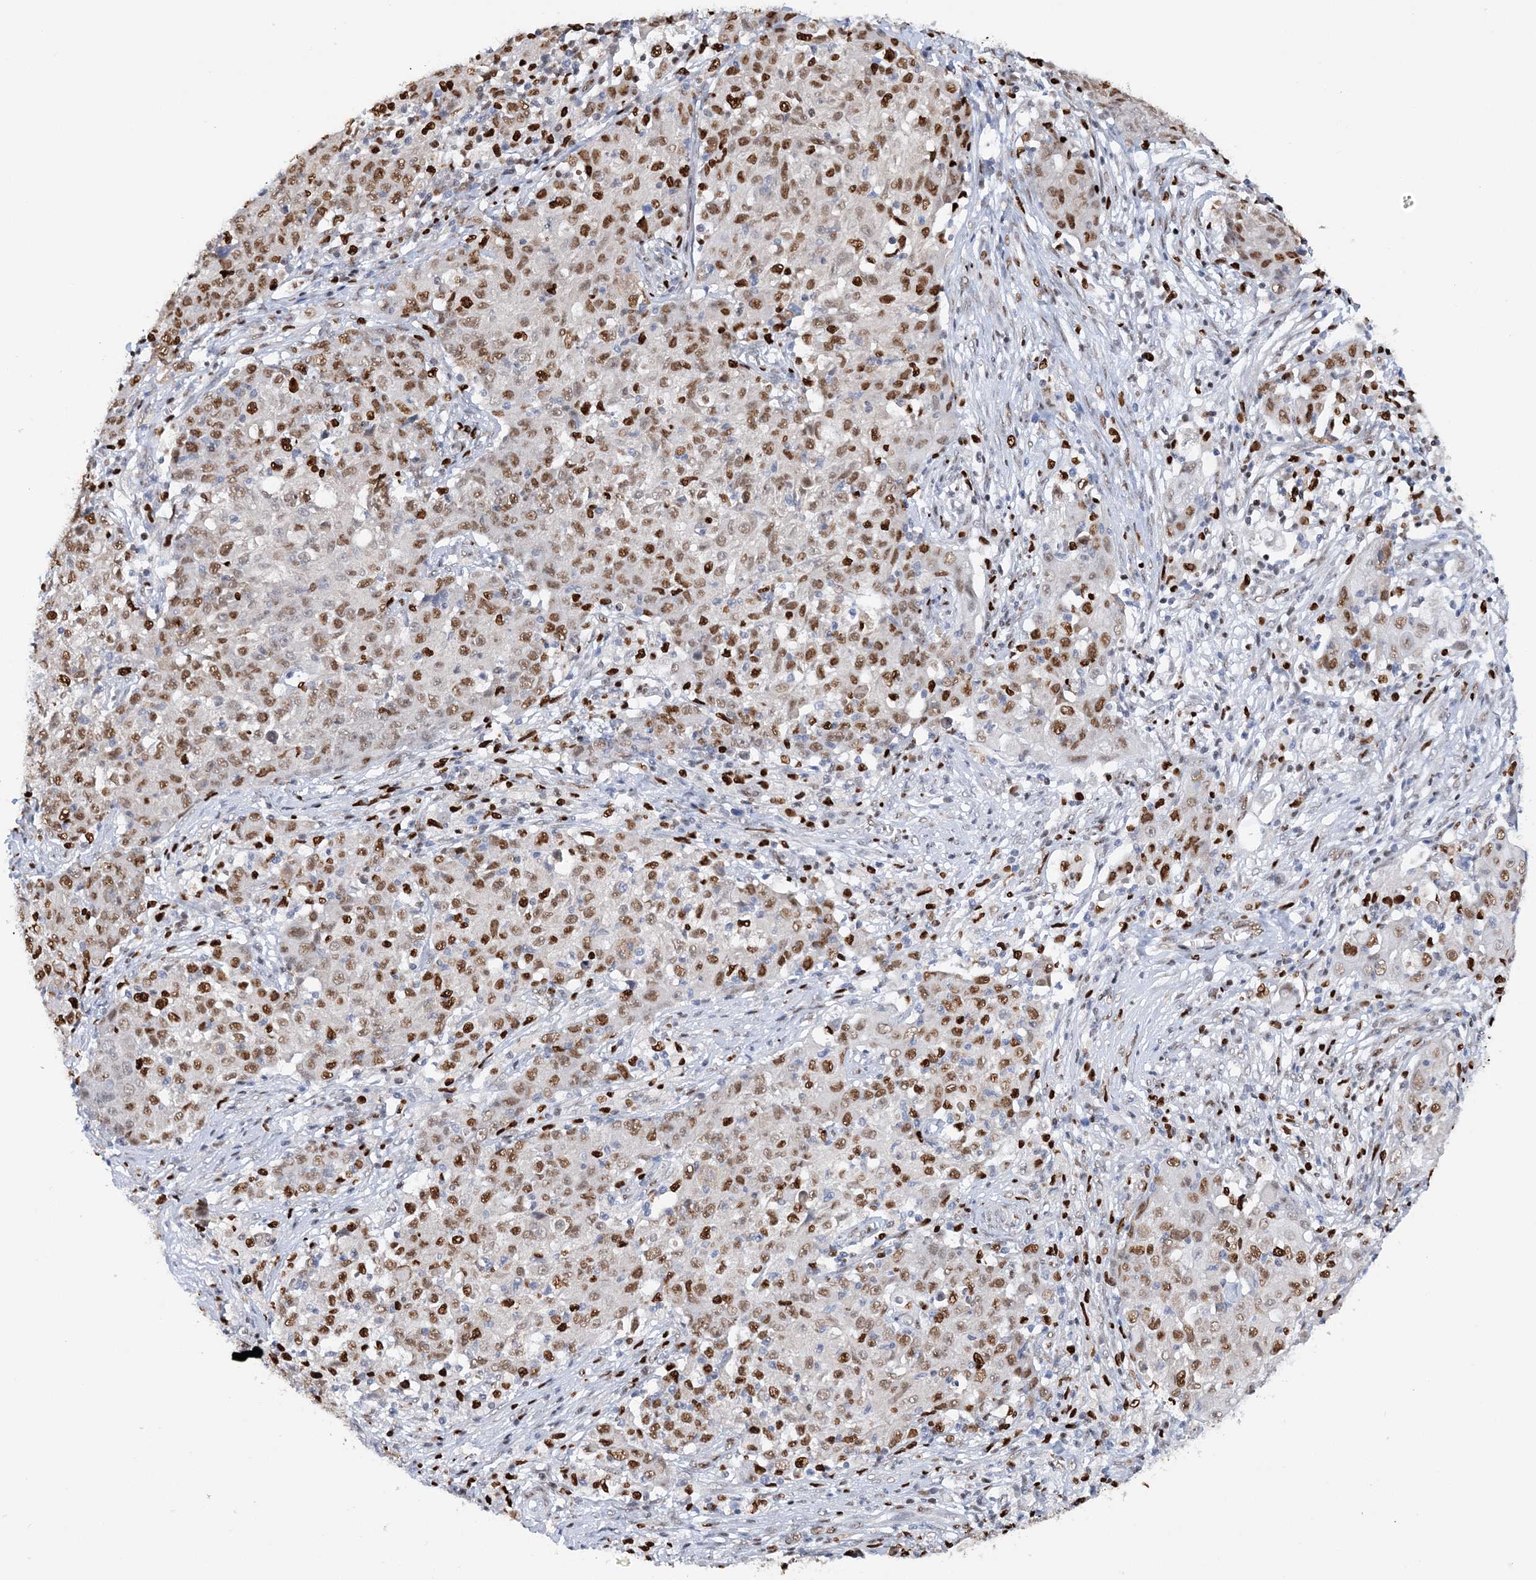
{"staining": {"intensity": "moderate", "quantity": ">75%", "location": "nuclear"}, "tissue": "ovarian cancer", "cell_type": "Tumor cells", "image_type": "cancer", "snomed": [{"axis": "morphology", "description": "Carcinoma, endometroid"}, {"axis": "topography", "description": "Ovary"}], "caption": "A medium amount of moderate nuclear expression is identified in about >75% of tumor cells in ovarian cancer tissue.", "gene": "NIT2", "patient": {"sex": "female", "age": 42}}